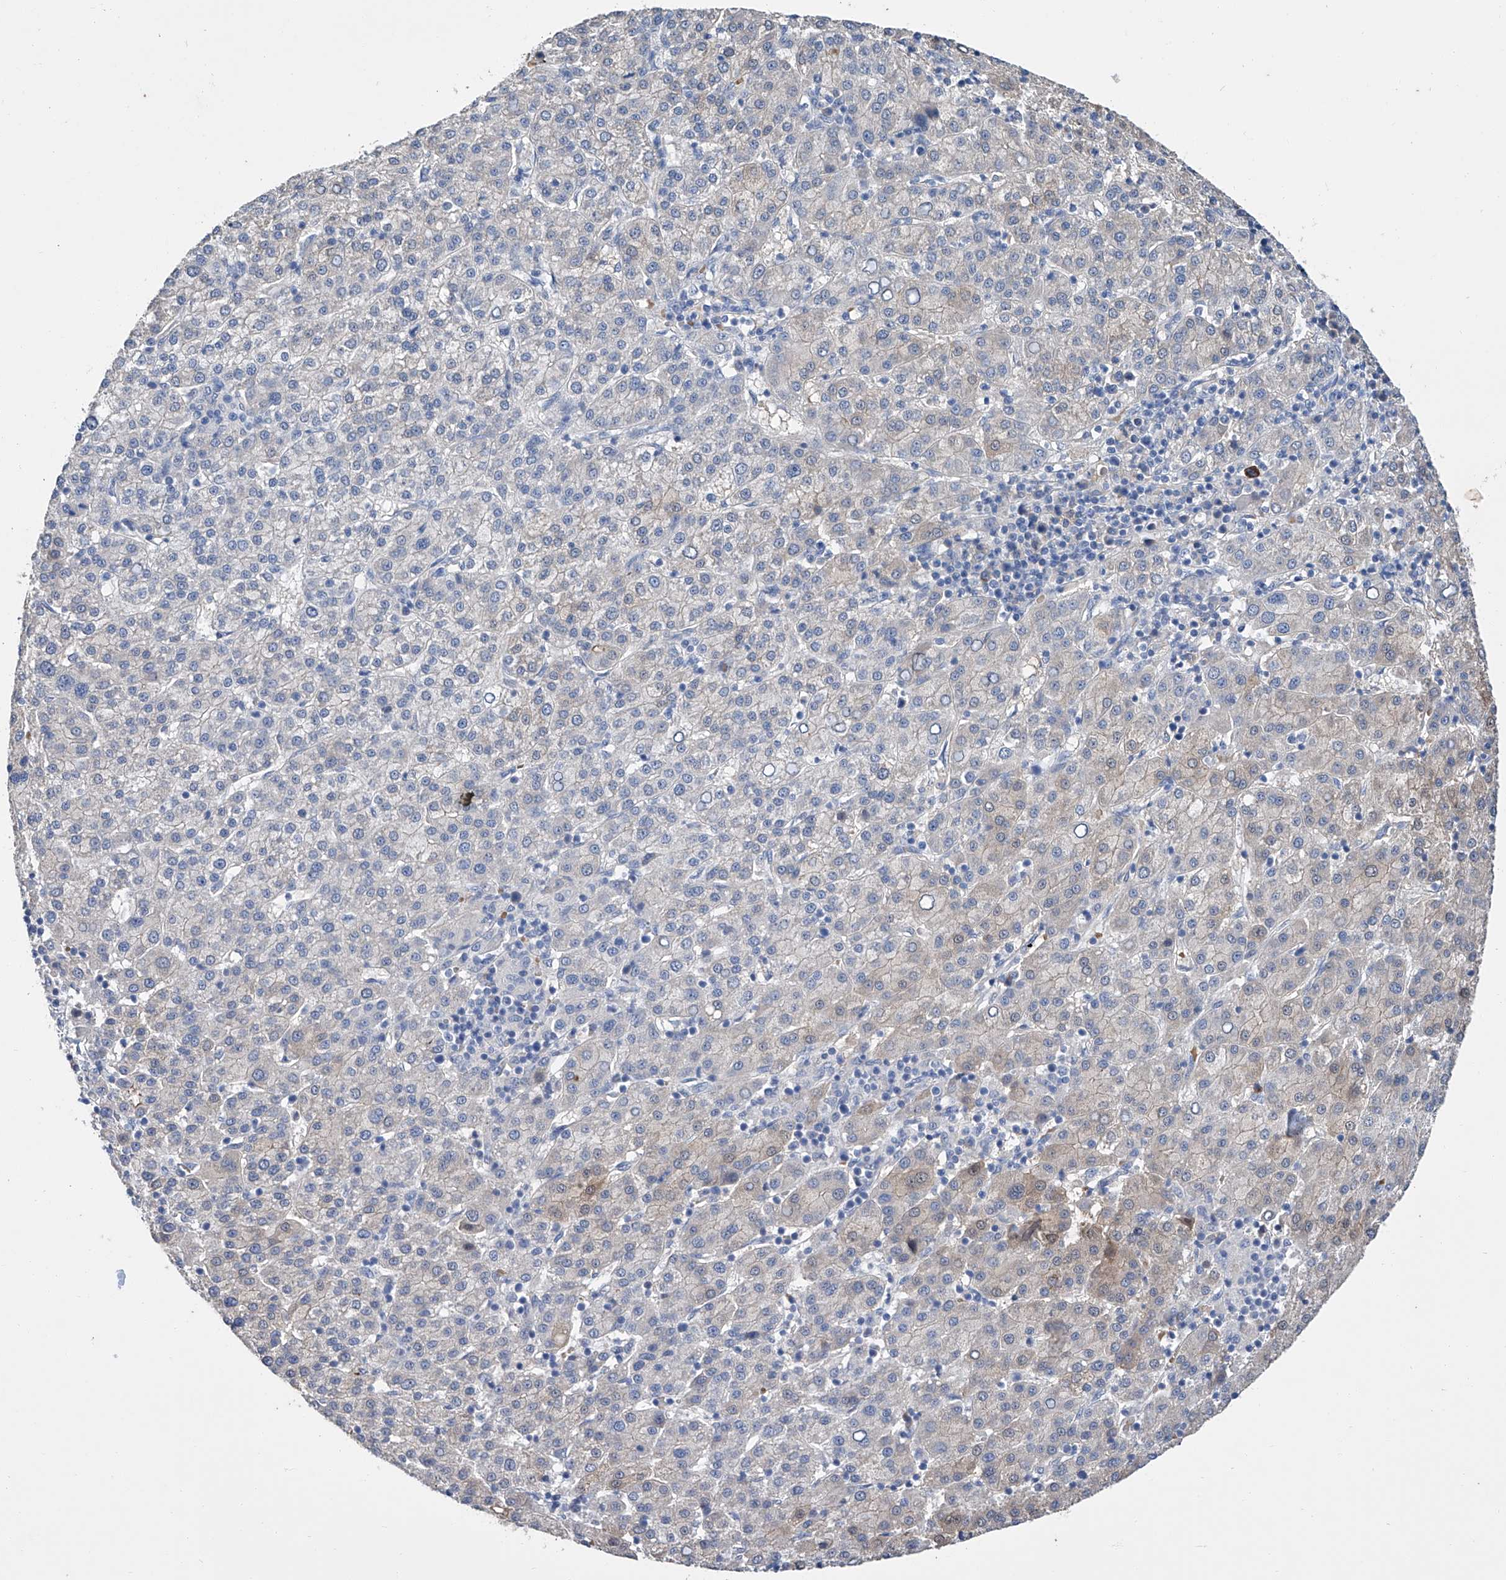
{"staining": {"intensity": "weak", "quantity": "25%-75%", "location": "cytoplasmic/membranous"}, "tissue": "liver cancer", "cell_type": "Tumor cells", "image_type": "cancer", "snomed": [{"axis": "morphology", "description": "Carcinoma, Hepatocellular, NOS"}, {"axis": "topography", "description": "Liver"}], "caption": "Immunohistochemical staining of human hepatocellular carcinoma (liver) reveals low levels of weak cytoplasmic/membranous staining in approximately 25%-75% of tumor cells.", "gene": "GPT", "patient": {"sex": "female", "age": 58}}